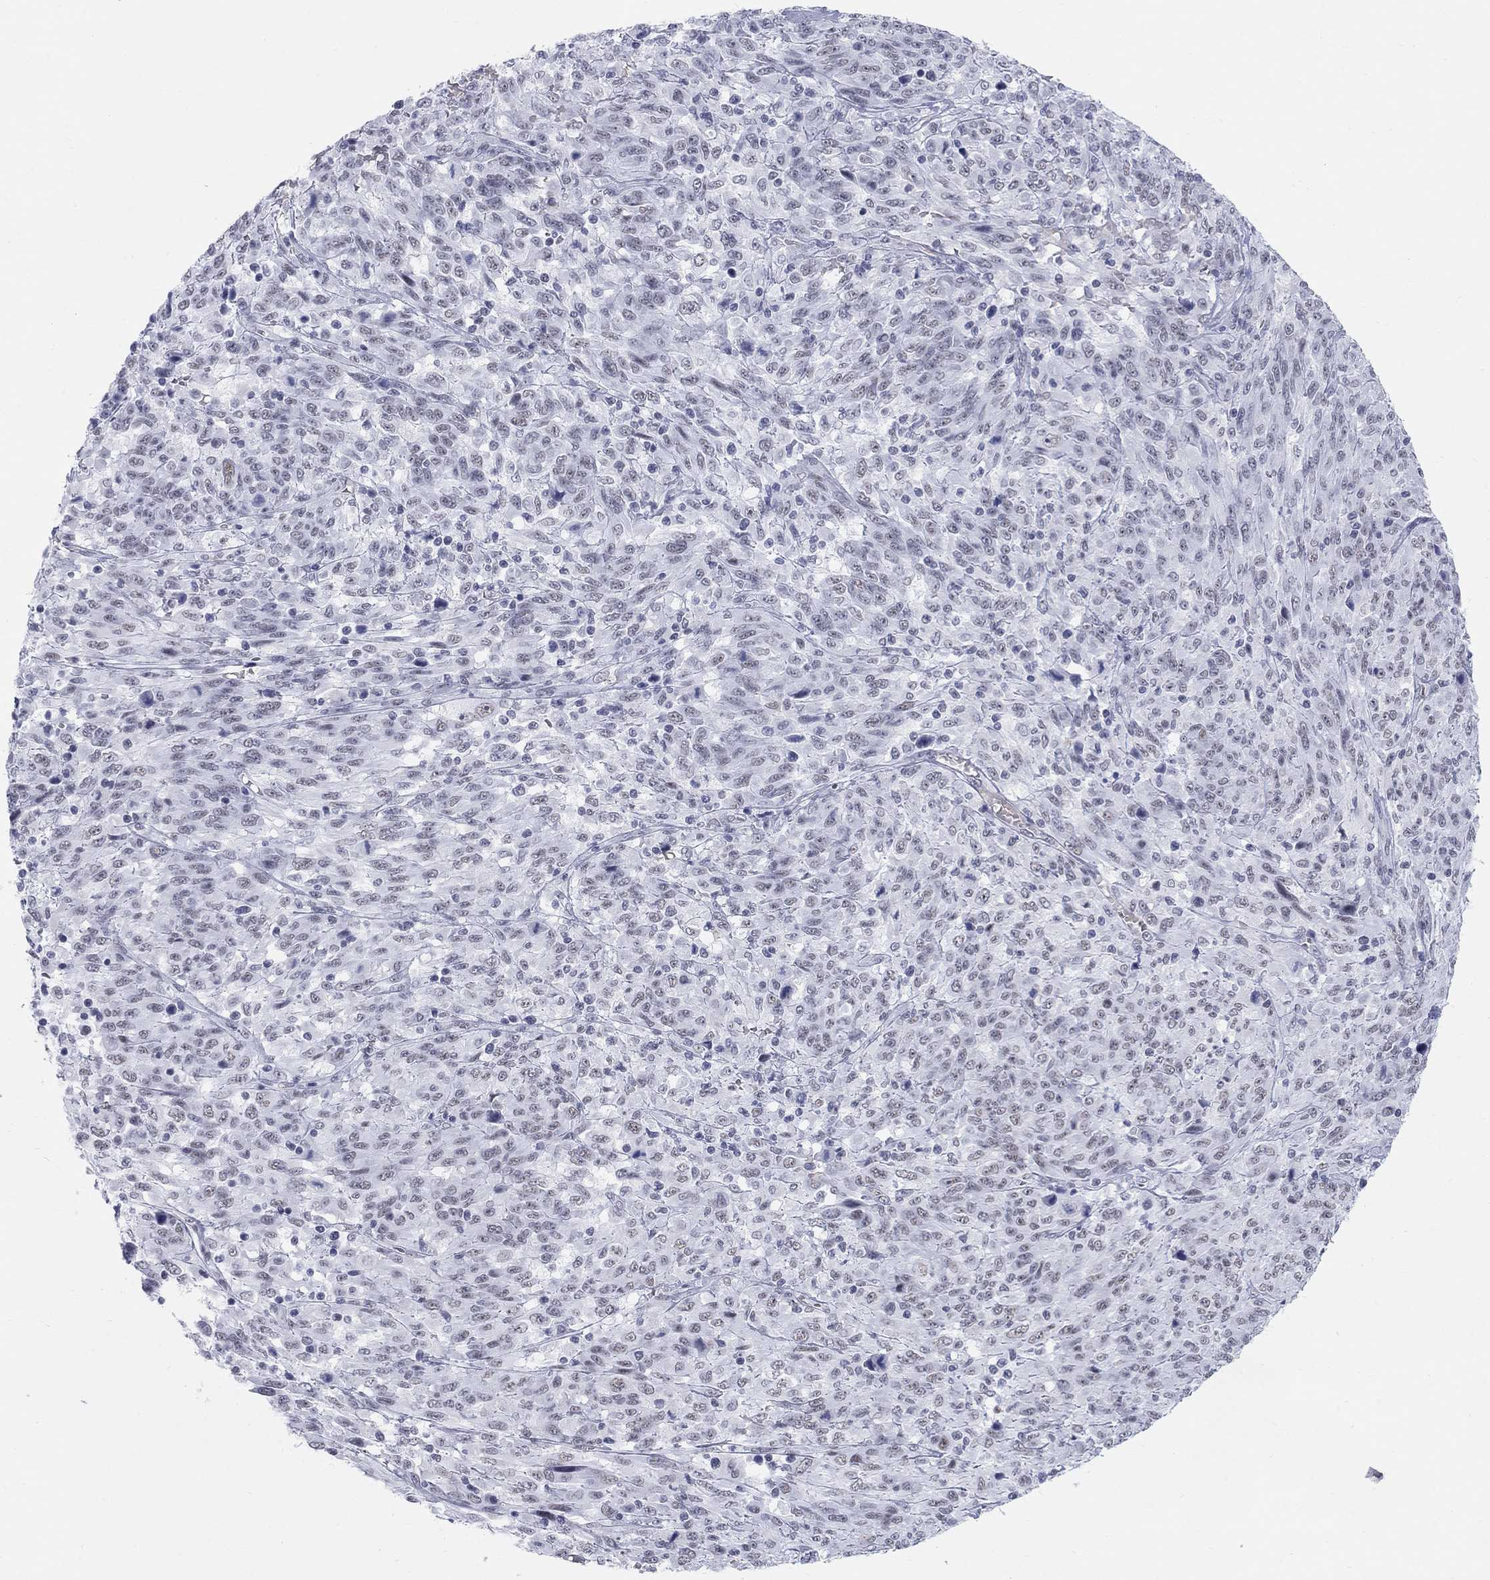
{"staining": {"intensity": "negative", "quantity": "none", "location": "none"}, "tissue": "melanoma", "cell_type": "Tumor cells", "image_type": "cancer", "snomed": [{"axis": "morphology", "description": "Malignant melanoma, NOS"}, {"axis": "topography", "description": "Skin"}], "caption": "The IHC image has no significant positivity in tumor cells of malignant melanoma tissue. (IHC, brightfield microscopy, high magnification).", "gene": "DMTN", "patient": {"sex": "female", "age": 91}}